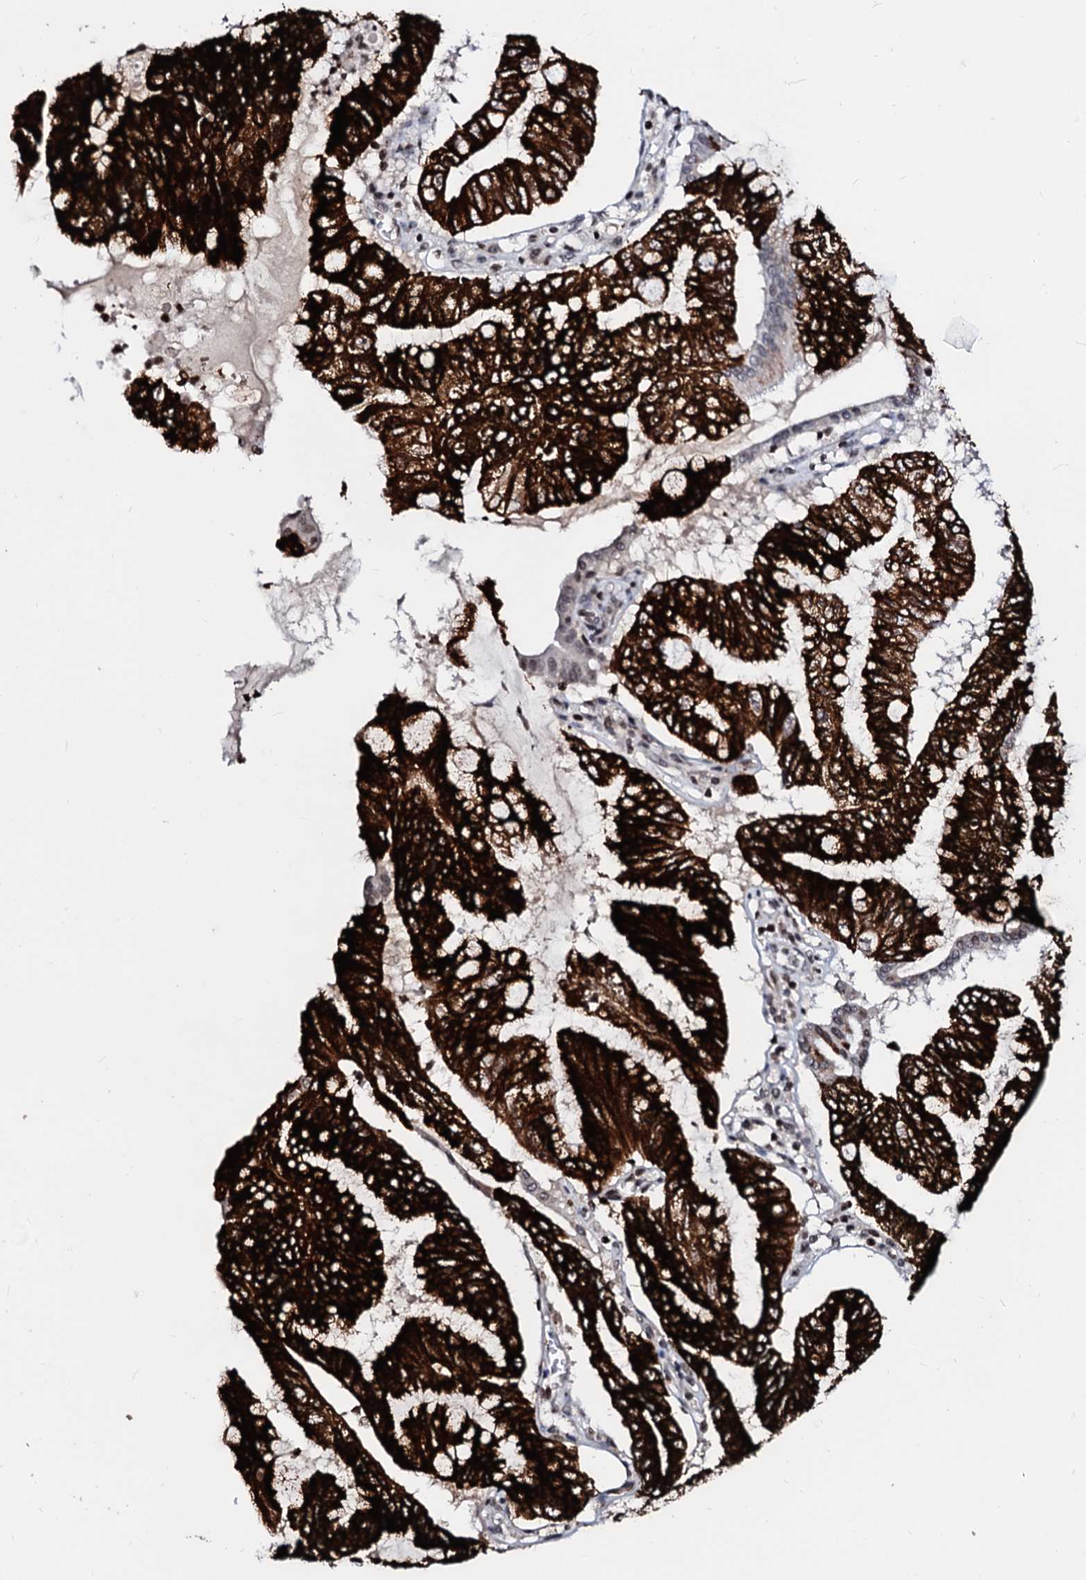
{"staining": {"intensity": "strong", "quantity": ">75%", "location": "cytoplasmic/membranous,nuclear"}, "tissue": "pancreatic cancer", "cell_type": "Tumor cells", "image_type": "cancer", "snomed": [{"axis": "morphology", "description": "Adenocarcinoma, NOS"}, {"axis": "topography", "description": "Pancreas"}], "caption": "Tumor cells show high levels of strong cytoplasmic/membranous and nuclear staining in about >75% of cells in human pancreatic adenocarcinoma. The protein of interest is stained brown, and the nuclei are stained in blue (DAB IHC with brightfield microscopy, high magnification).", "gene": "LSM11", "patient": {"sex": "female", "age": 73}}